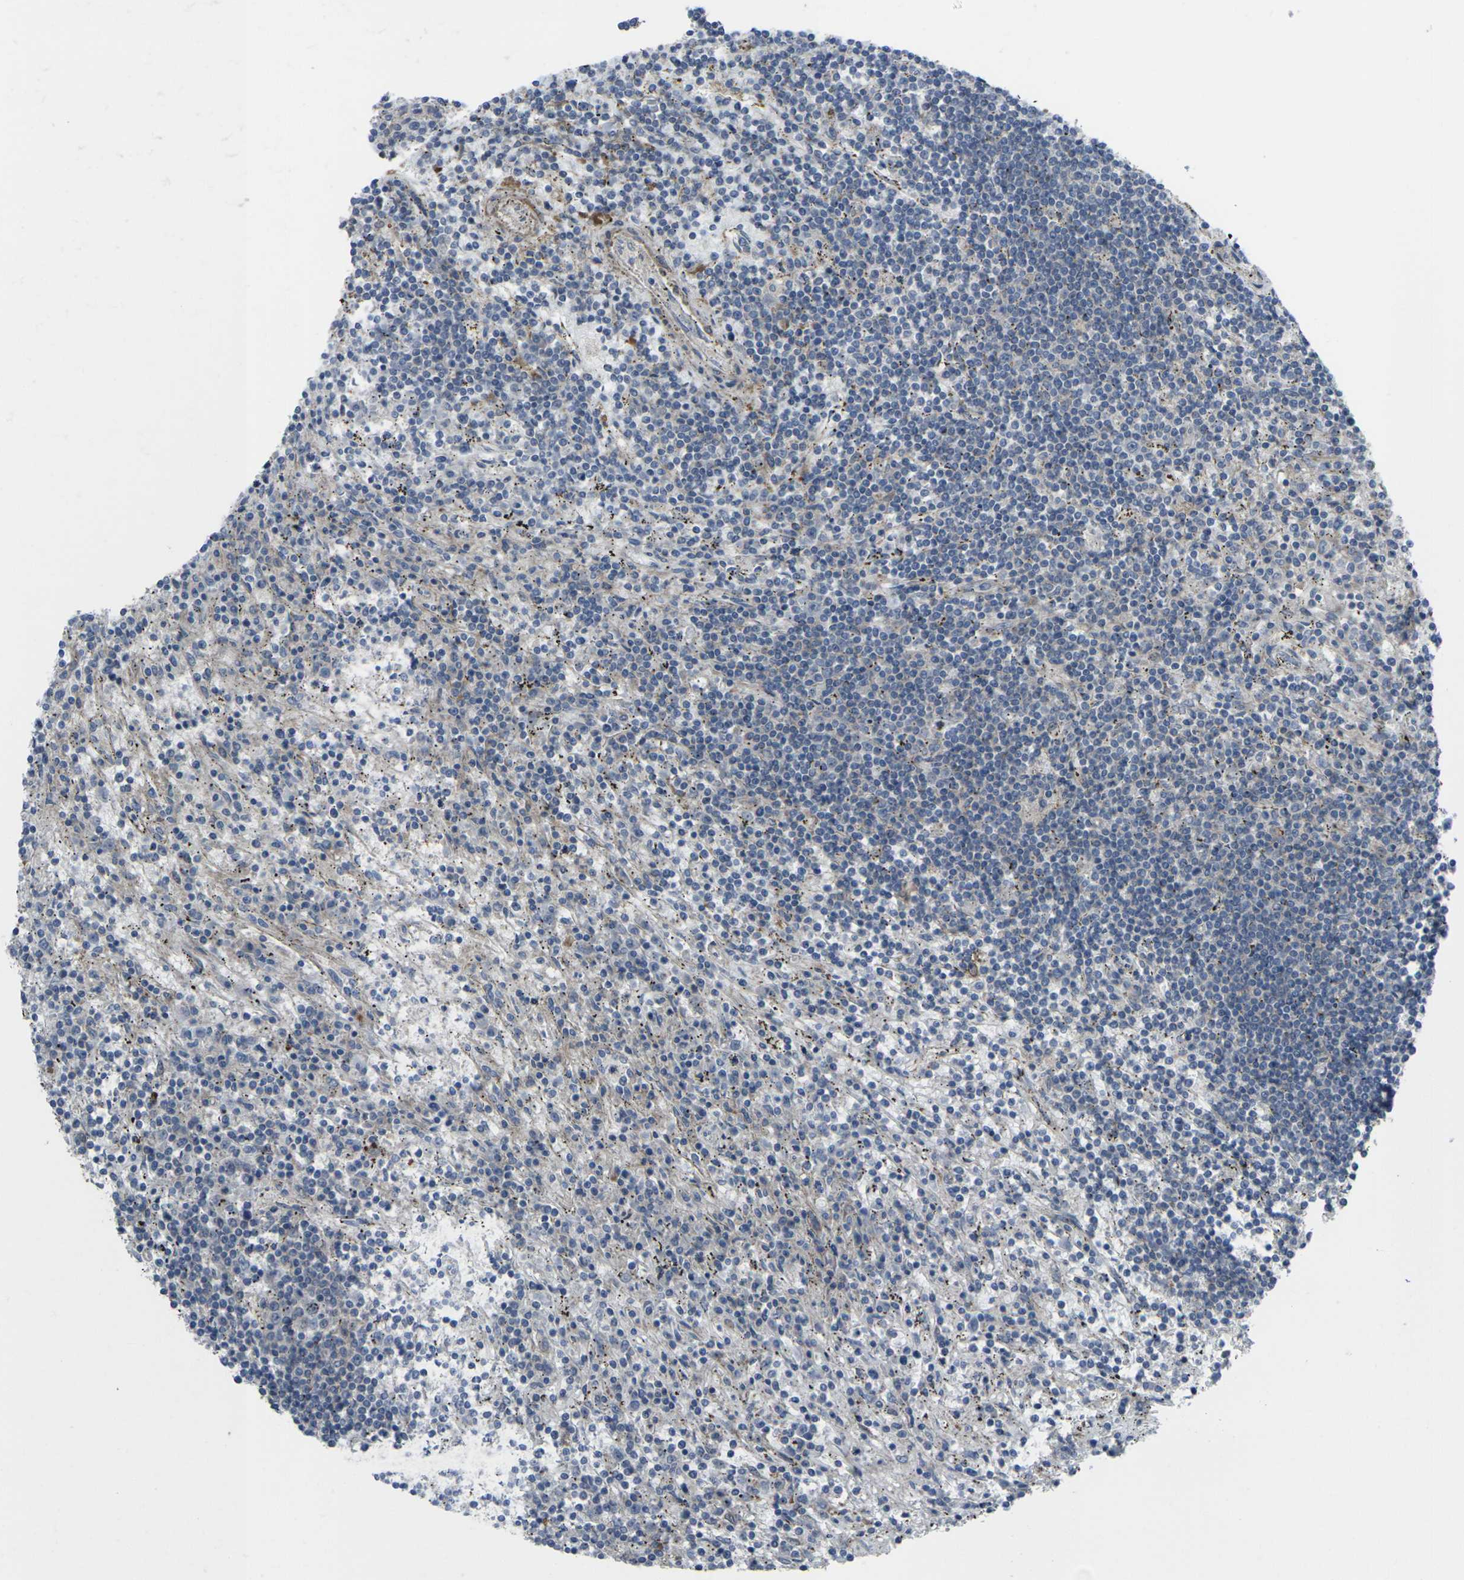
{"staining": {"intensity": "negative", "quantity": "none", "location": "none"}, "tissue": "lymphoma", "cell_type": "Tumor cells", "image_type": "cancer", "snomed": [{"axis": "morphology", "description": "Malignant lymphoma, non-Hodgkin's type, Low grade"}, {"axis": "topography", "description": "Spleen"}], "caption": "IHC micrograph of neoplastic tissue: human lymphoma stained with DAB demonstrates no significant protein expression in tumor cells.", "gene": "CCR10", "patient": {"sex": "male", "age": 76}}